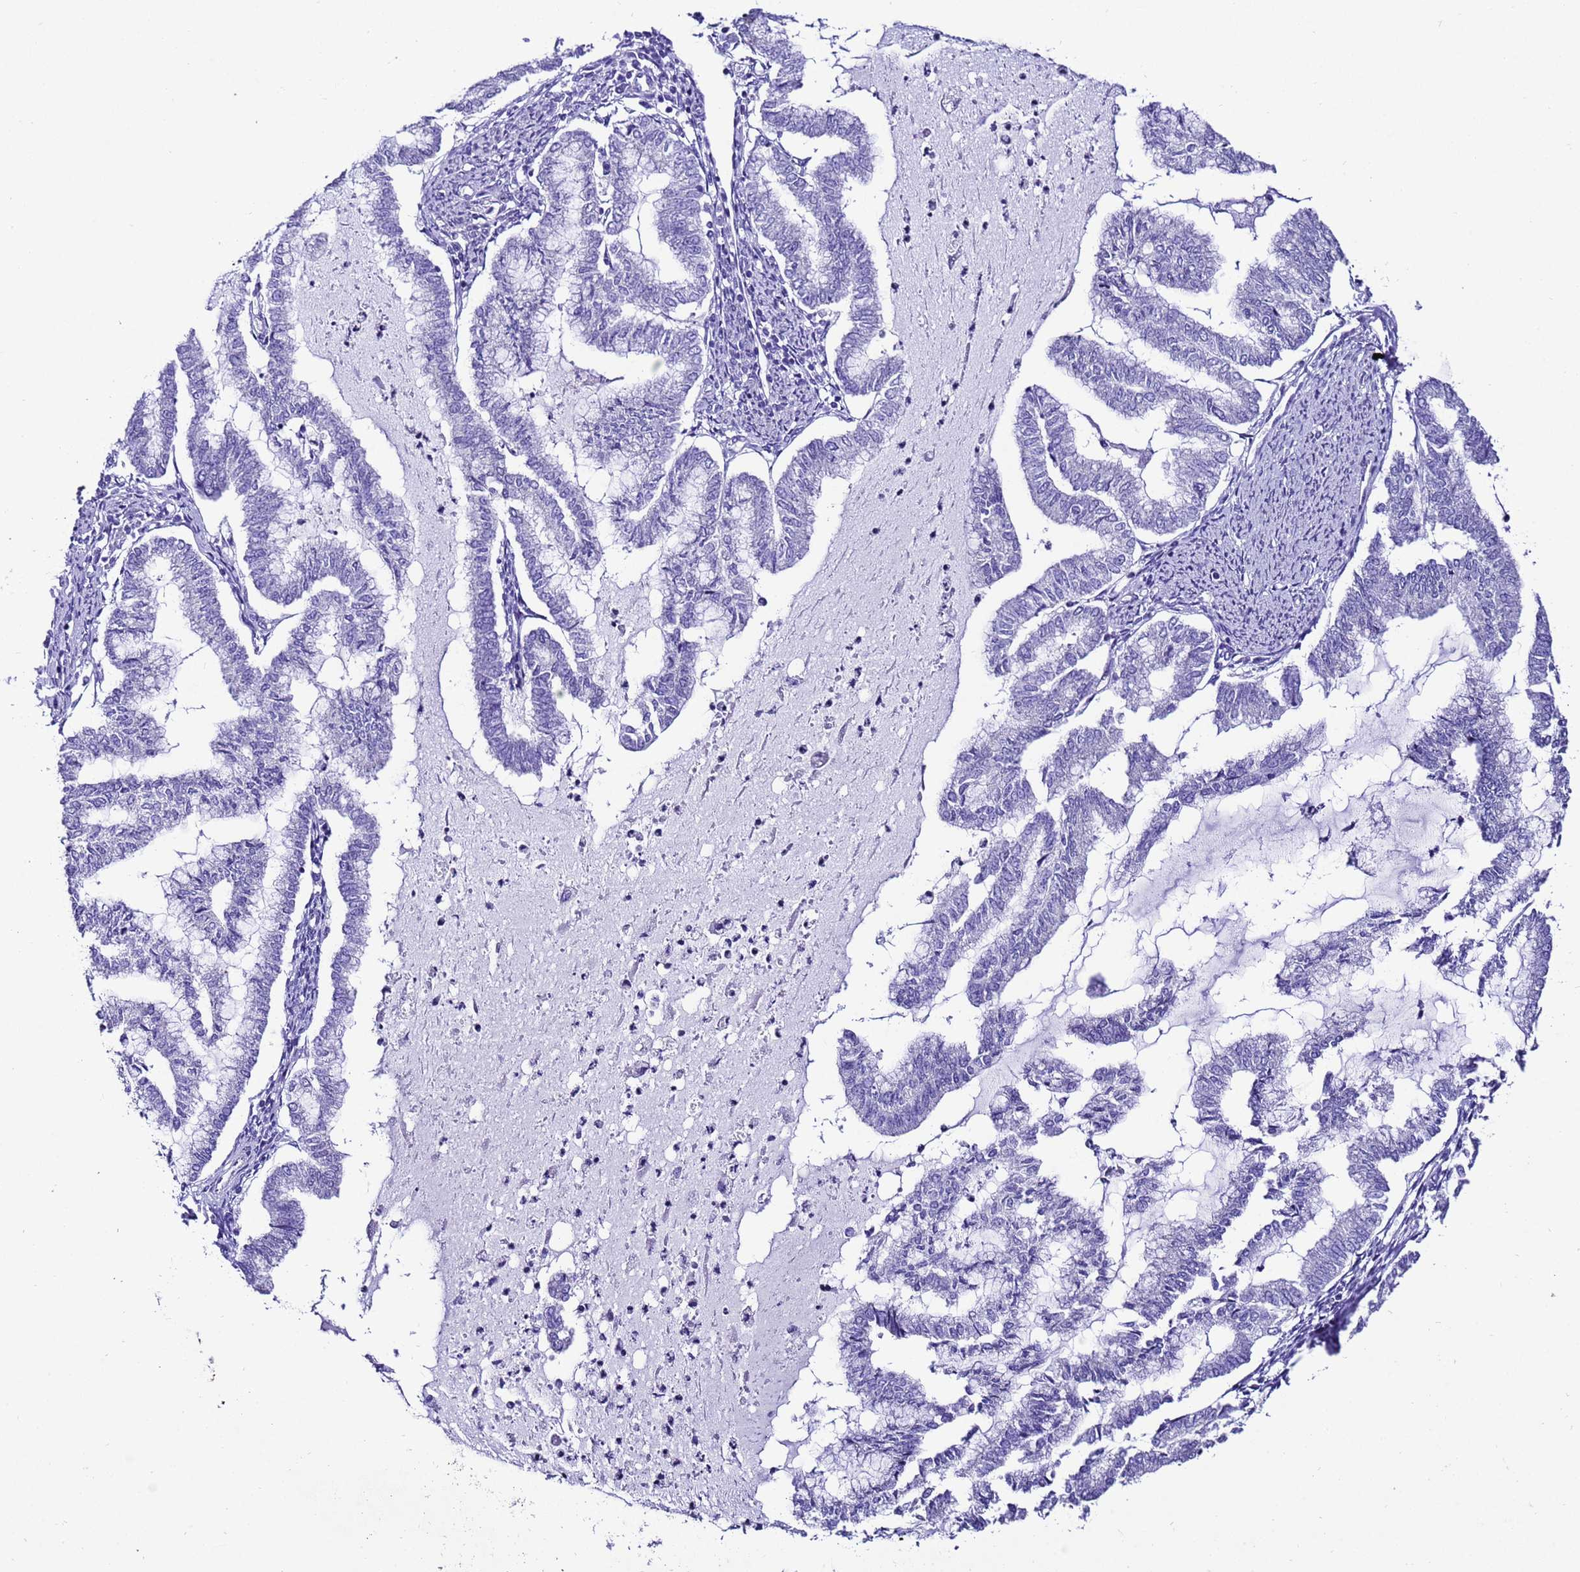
{"staining": {"intensity": "negative", "quantity": "none", "location": "none"}, "tissue": "endometrial cancer", "cell_type": "Tumor cells", "image_type": "cancer", "snomed": [{"axis": "morphology", "description": "Adenocarcinoma, NOS"}, {"axis": "topography", "description": "Endometrium"}], "caption": "Immunohistochemistry (IHC) of human endometrial adenocarcinoma reveals no positivity in tumor cells. (Brightfield microscopy of DAB (3,3'-diaminobenzidine) immunohistochemistry (IHC) at high magnification).", "gene": "ZNF417", "patient": {"sex": "female", "age": 79}}